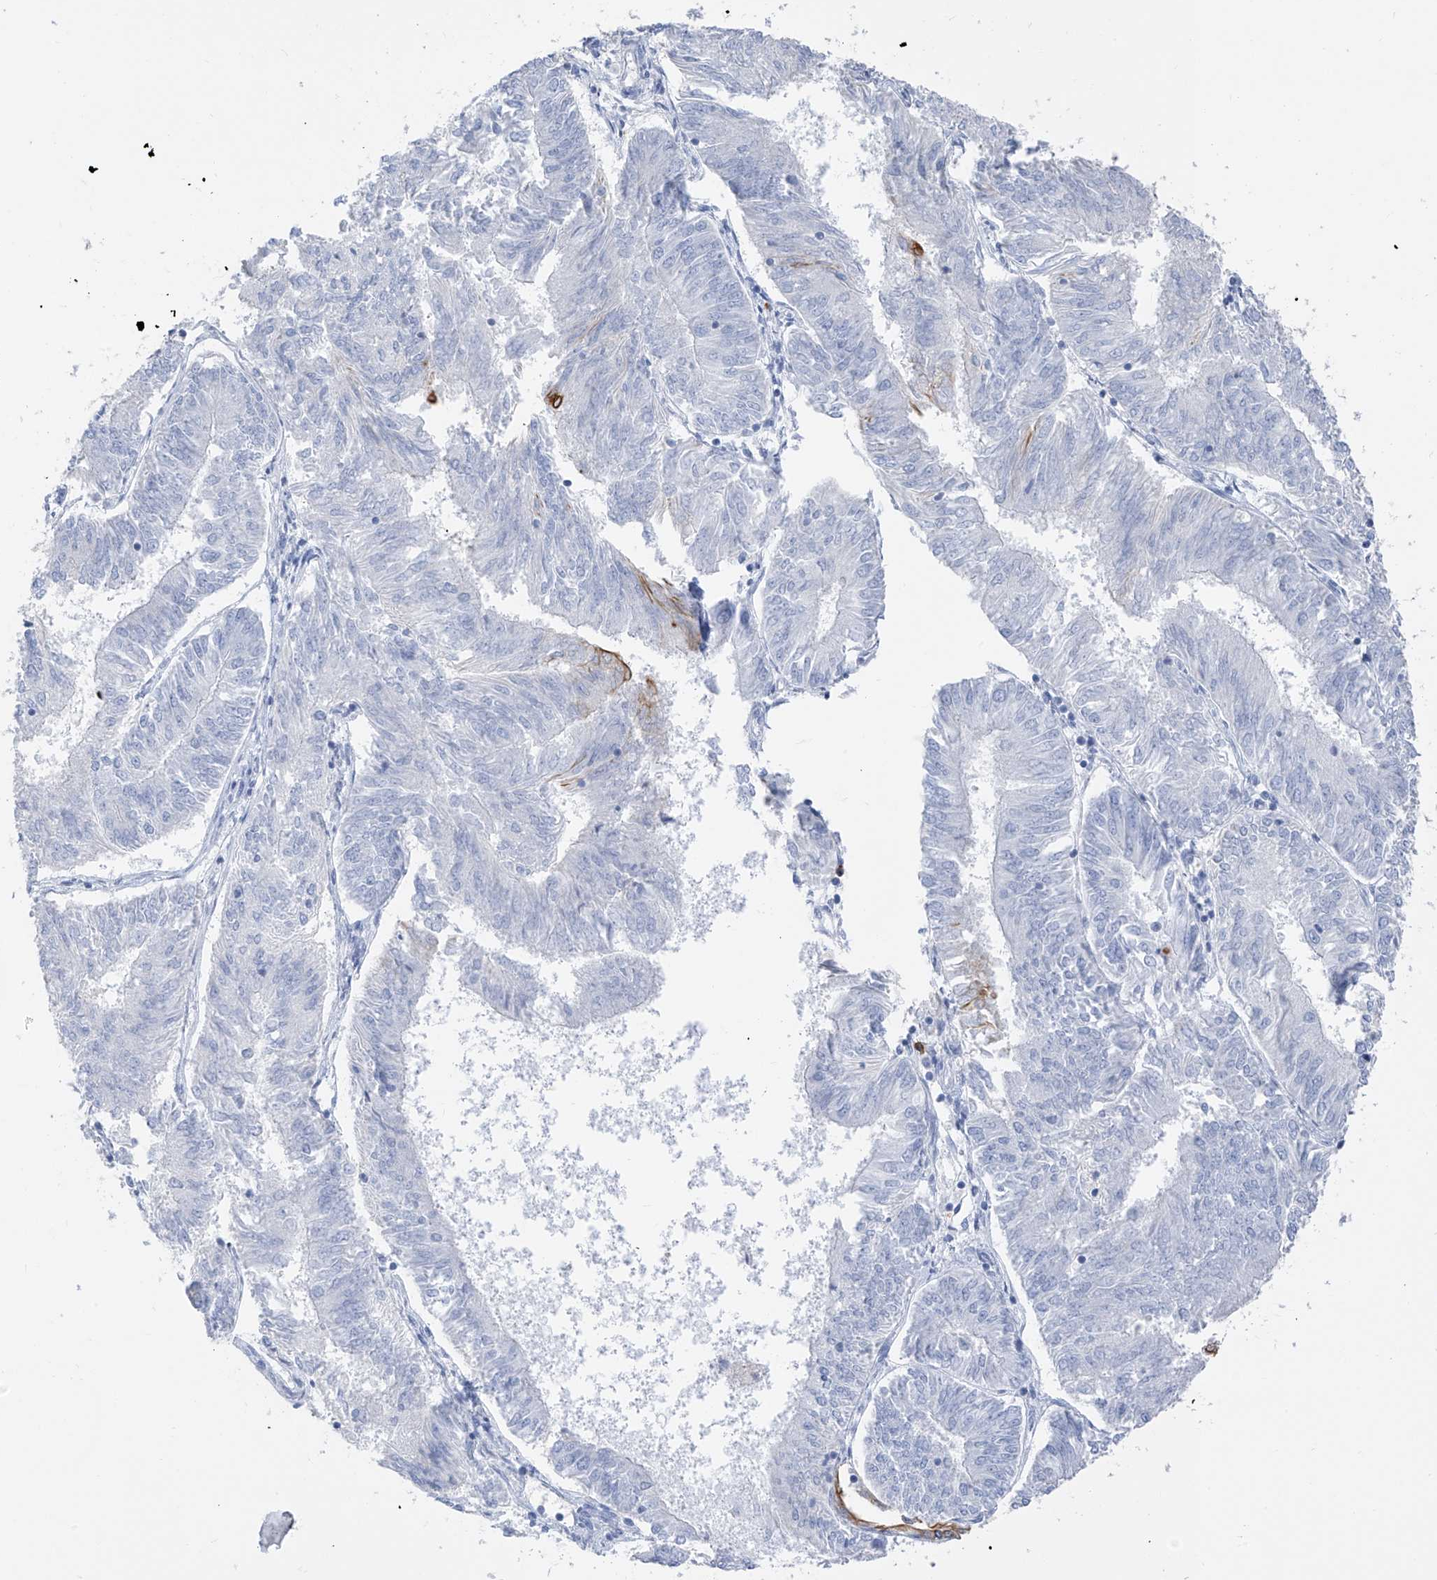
{"staining": {"intensity": "negative", "quantity": "none", "location": "none"}, "tissue": "endometrial cancer", "cell_type": "Tumor cells", "image_type": "cancer", "snomed": [{"axis": "morphology", "description": "Adenocarcinoma, NOS"}, {"axis": "topography", "description": "Endometrium"}], "caption": "The IHC photomicrograph has no significant expression in tumor cells of endometrial cancer tissue.", "gene": "PAFAH1B3", "patient": {"sex": "female", "age": 58}}